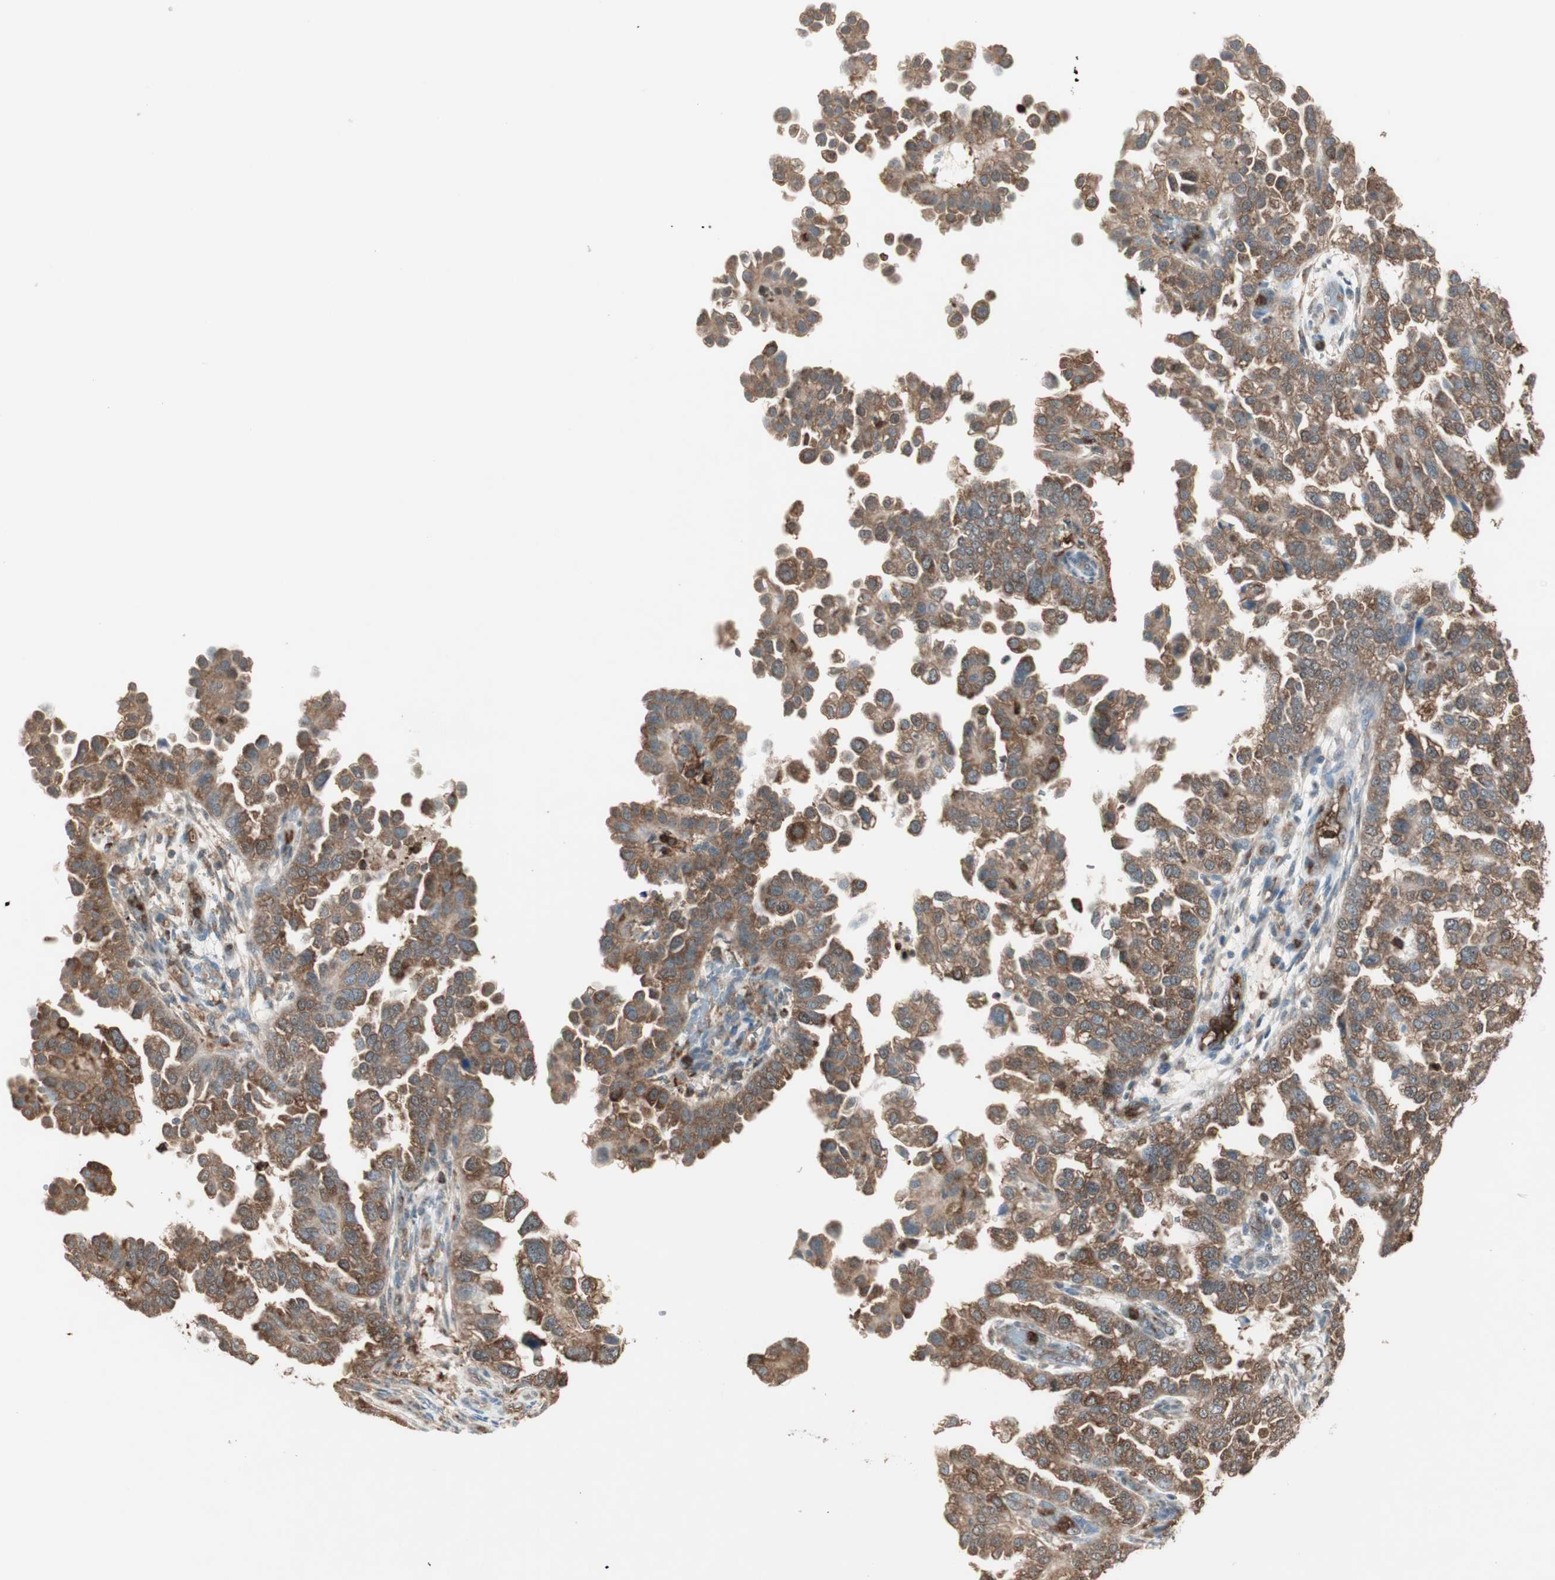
{"staining": {"intensity": "strong", "quantity": ">75%", "location": "cytoplasmic/membranous"}, "tissue": "endometrial cancer", "cell_type": "Tumor cells", "image_type": "cancer", "snomed": [{"axis": "morphology", "description": "Adenocarcinoma, NOS"}, {"axis": "topography", "description": "Endometrium"}], "caption": "Protein staining of endometrial cancer (adenocarcinoma) tissue shows strong cytoplasmic/membranous expression in about >75% of tumor cells.", "gene": "MMP3", "patient": {"sex": "female", "age": 85}}